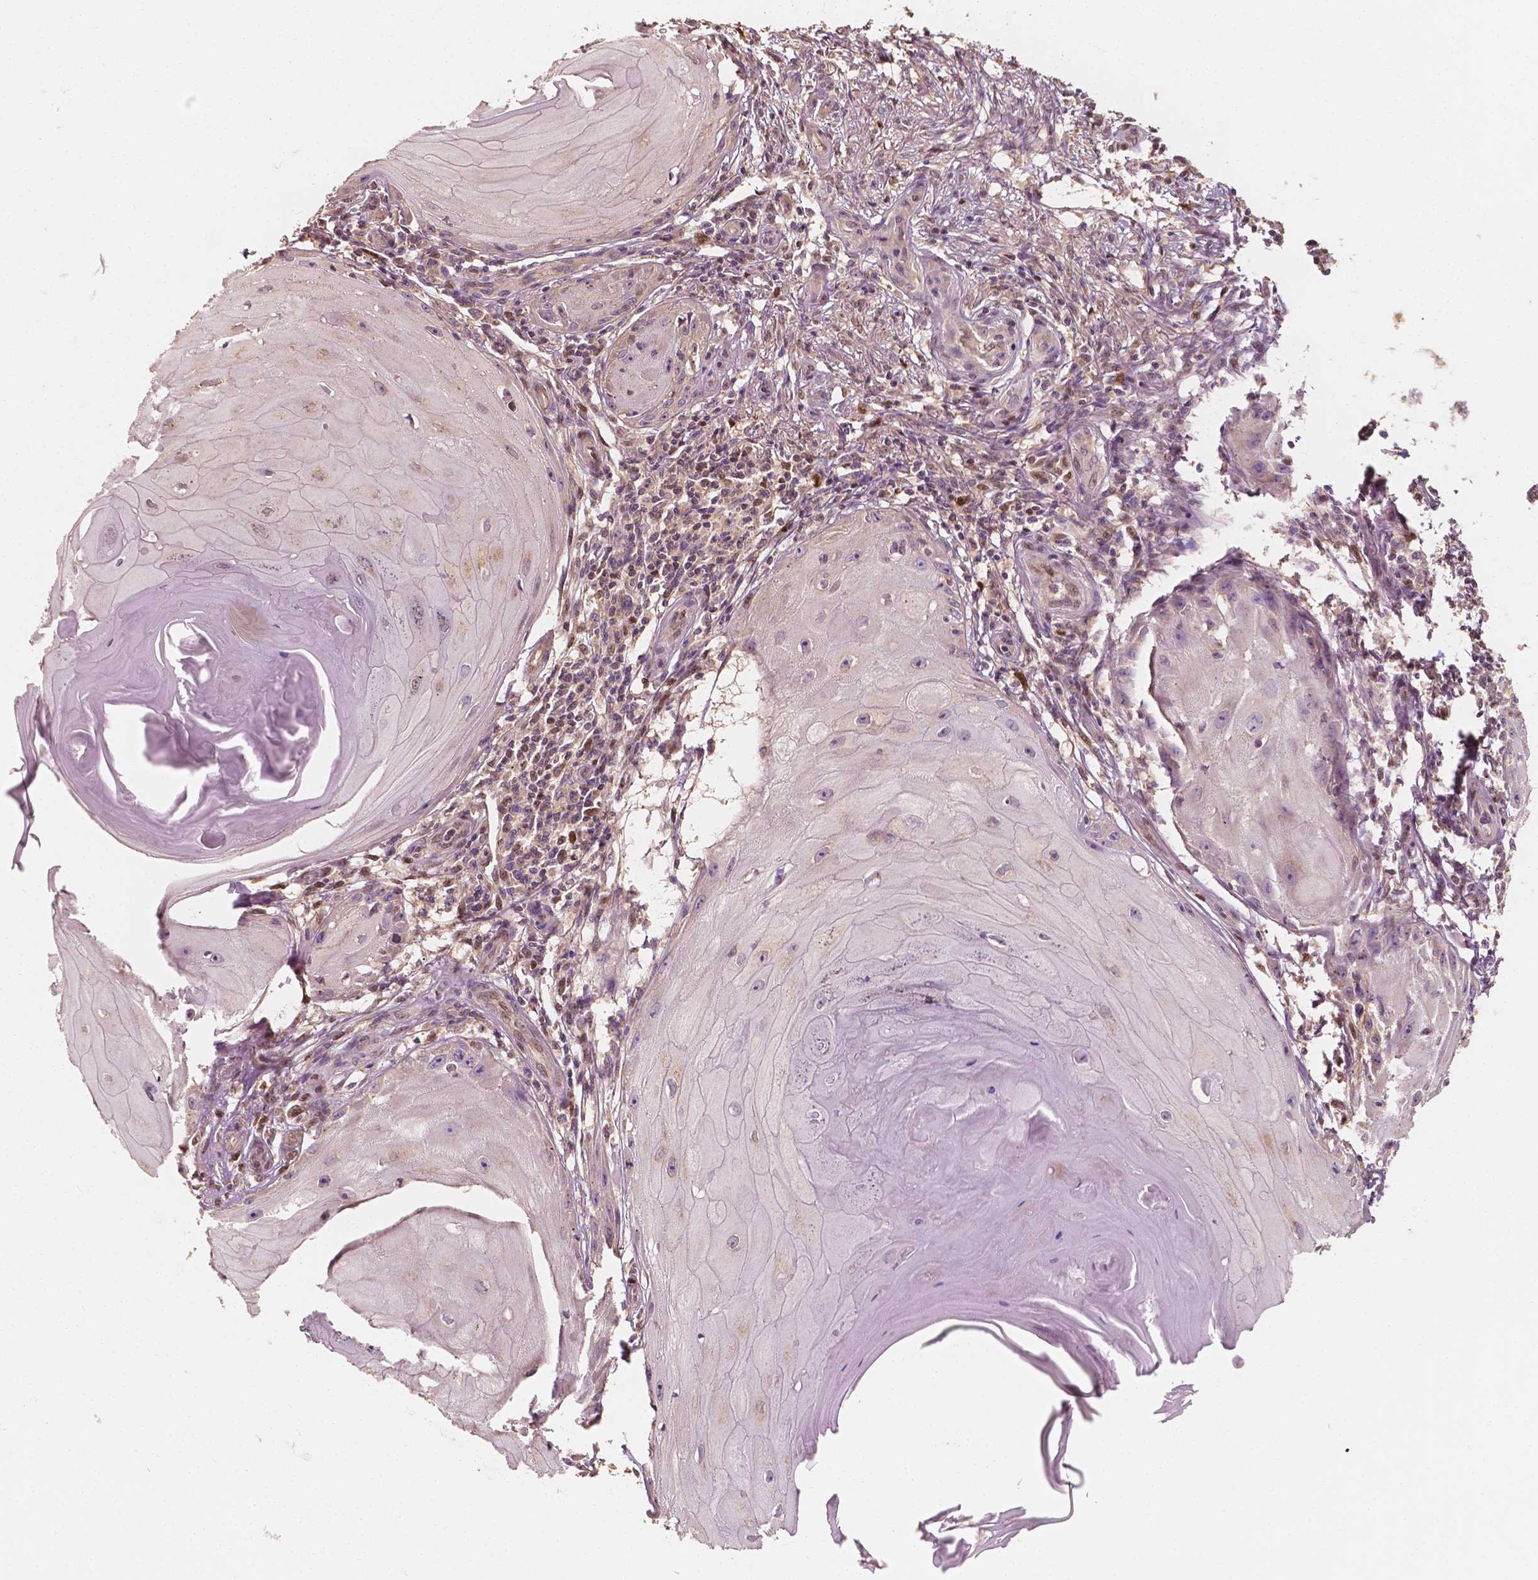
{"staining": {"intensity": "negative", "quantity": "none", "location": "none"}, "tissue": "skin cancer", "cell_type": "Tumor cells", "image_type": "cancer", "snomed": [{"axis": "morphology", "description": "Squamous cell carcinoma, NOS"}, {"axis": "topography", "description": "Skin"}], "caption": "Immunohistochemistry (IHC) photomicrograph of neoplastic tissue: skin cancer (squamous cell carcinoma) stained with DAB (3,3'-diaminobenzidine) demonstrates no significant protein staining in tumor cells.", "gene": "TBC1D17", "patient": {"sex": "female", "age": 77}}